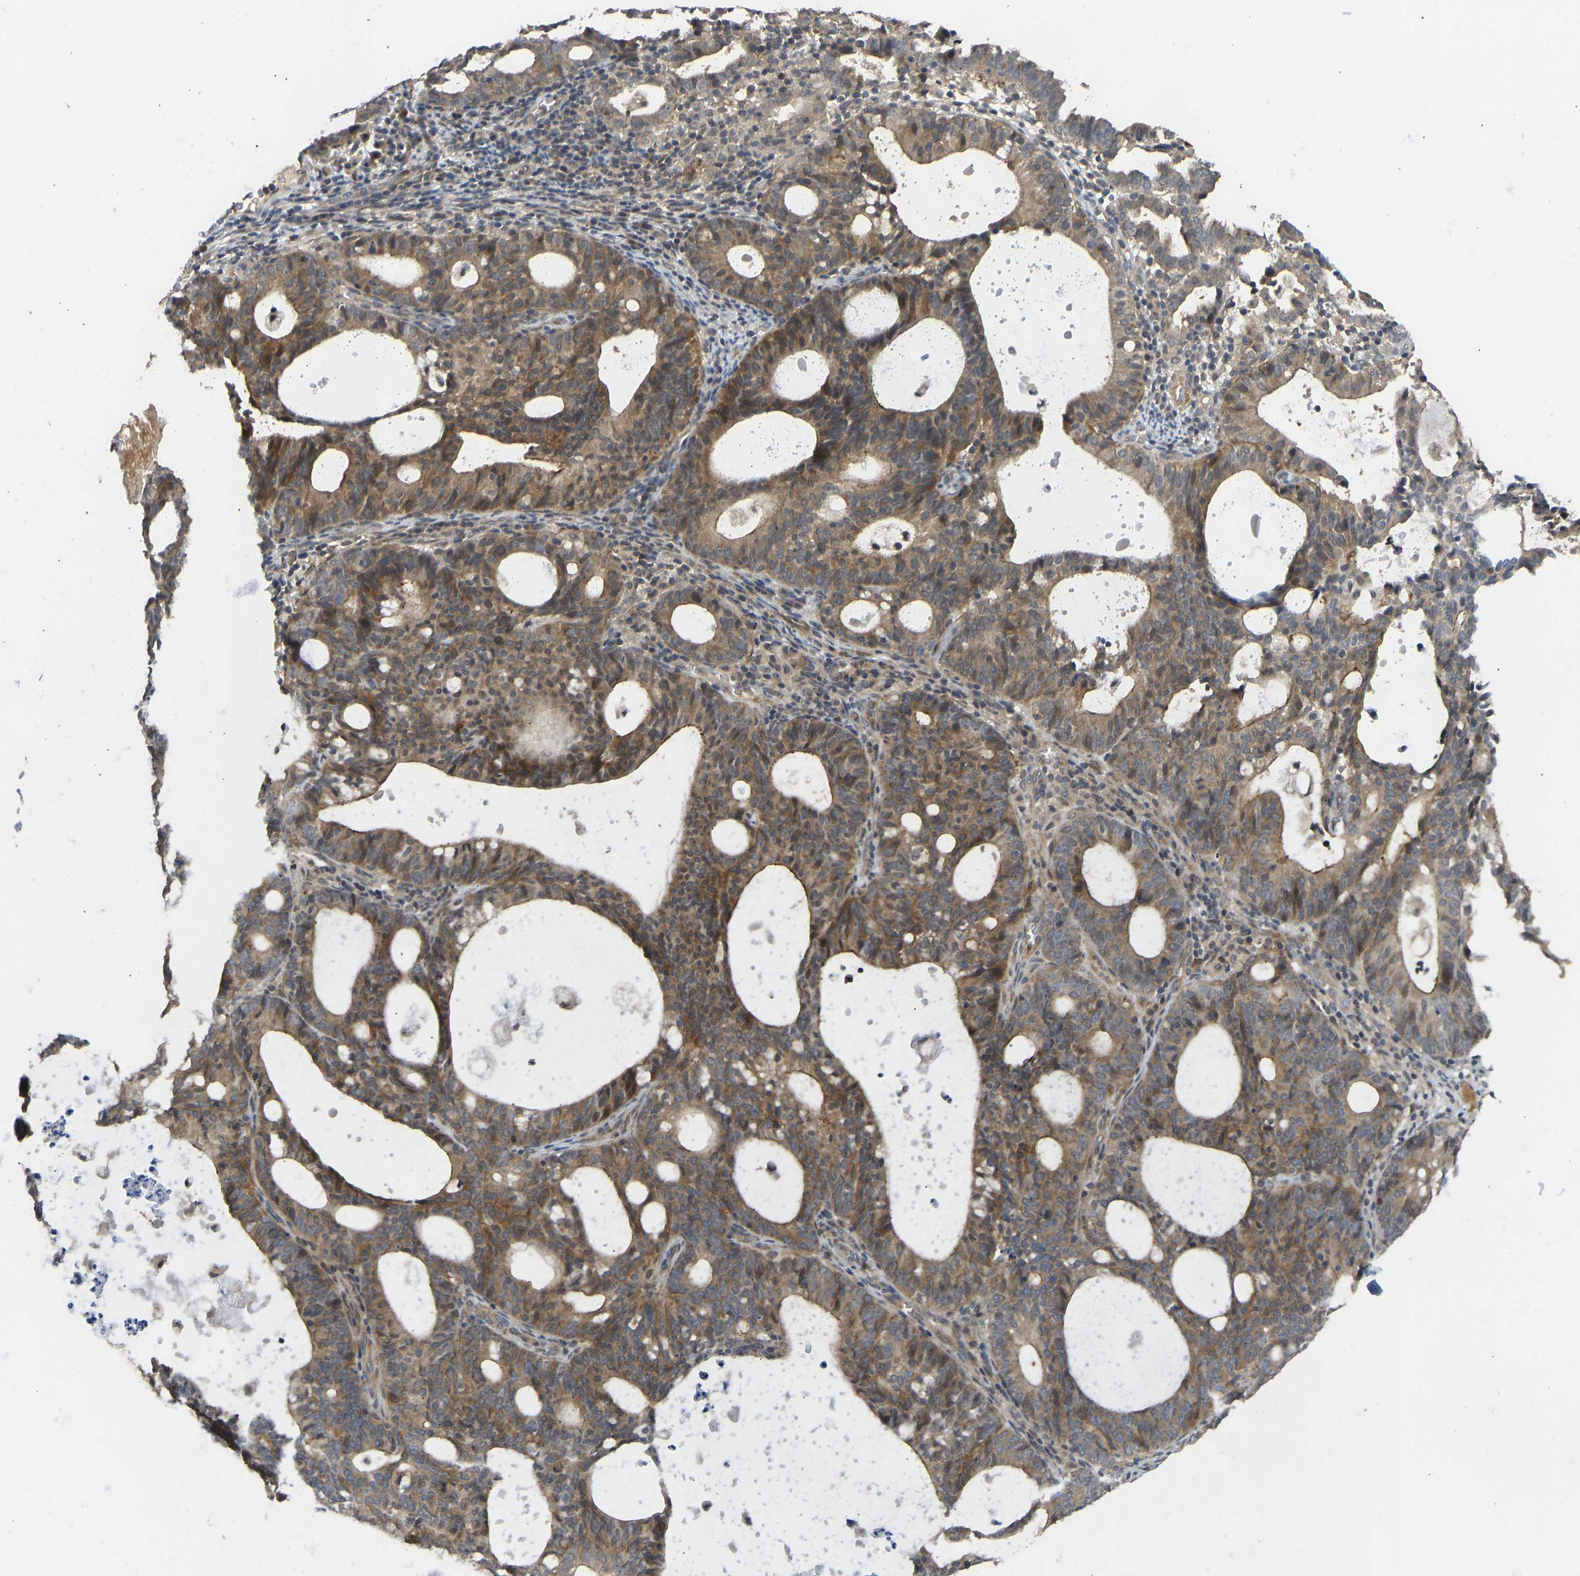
{"staining": {"intensity": "moderate", "quantity": ">75%", "location": "cytoplasmic/membranous"}, "tissue": "endometrial cancer", "cell_type": "Tumor cells", "image_type": "cancer", "snomed": [{"axis": "morphology", "description": "Adenocarcinoma, NOS"}, {"axis": "topography", "description": "Uterus"}], "caption": "Endometrial cancer (adenocarcinoma) stained with a brown dye displays moderate cytoplasmic/membranous positive positivity in about >75% of tumor cells.", "gene": "NDRG3", "patient": {"sex": "female", "age": 83}}